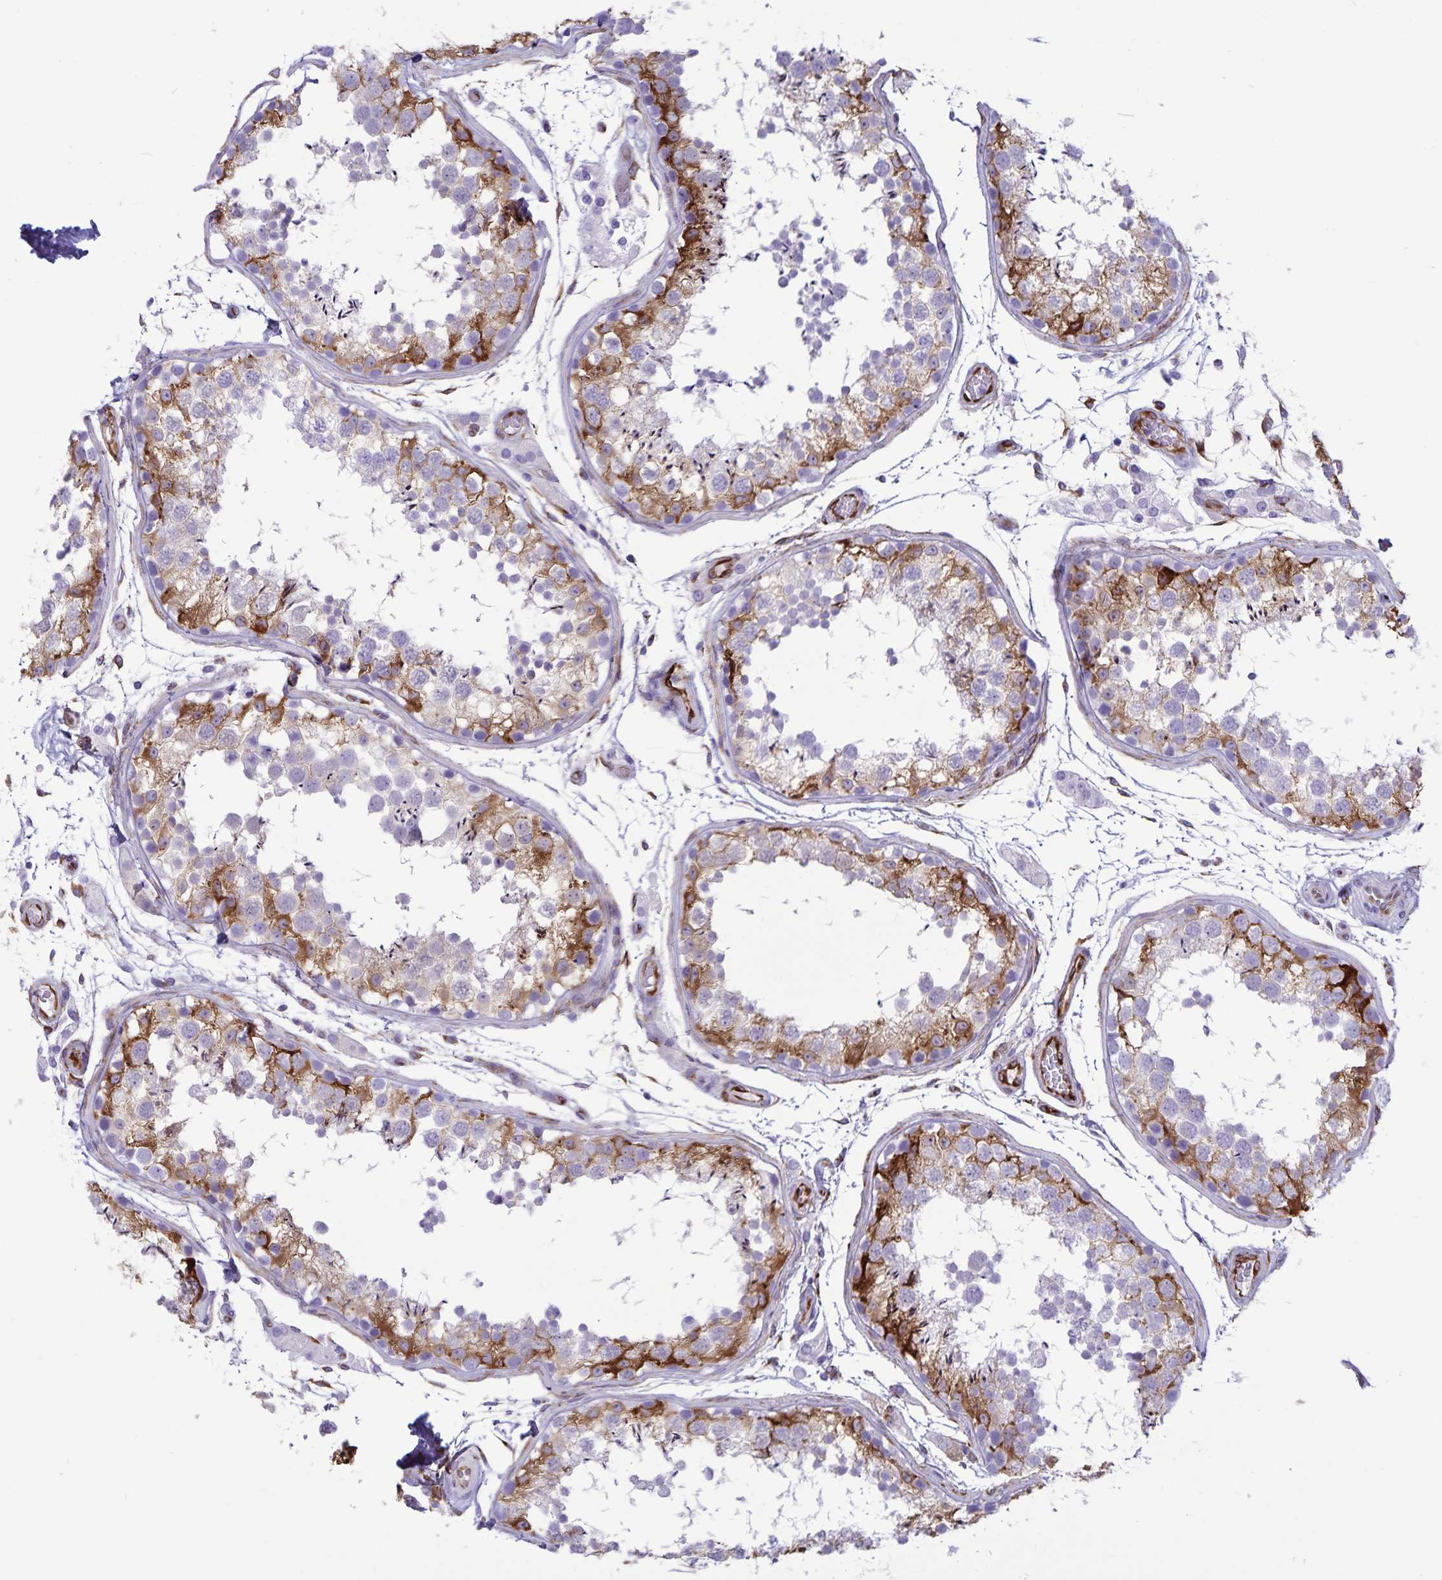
{"staining": {"intensity": "moderate", "quantity": "<25%", "location": "cytoplasmic/membranous"}, "tissue": "testis", "cell_type": "Cells in seminiferous ducts", "image_type": "normal", "snomed": [{"axis": "morphology", "description": "Normal tissue, NOS"}, {"axis": "topography", "description": "Testis"}], "caption": "Normal testis reveals moderate cytoplasmic/membranous positivity in about <25% of cells in seminiferous ducts.", "gene": "RCN1", "patient": {"sex": "male", "age": 29}}